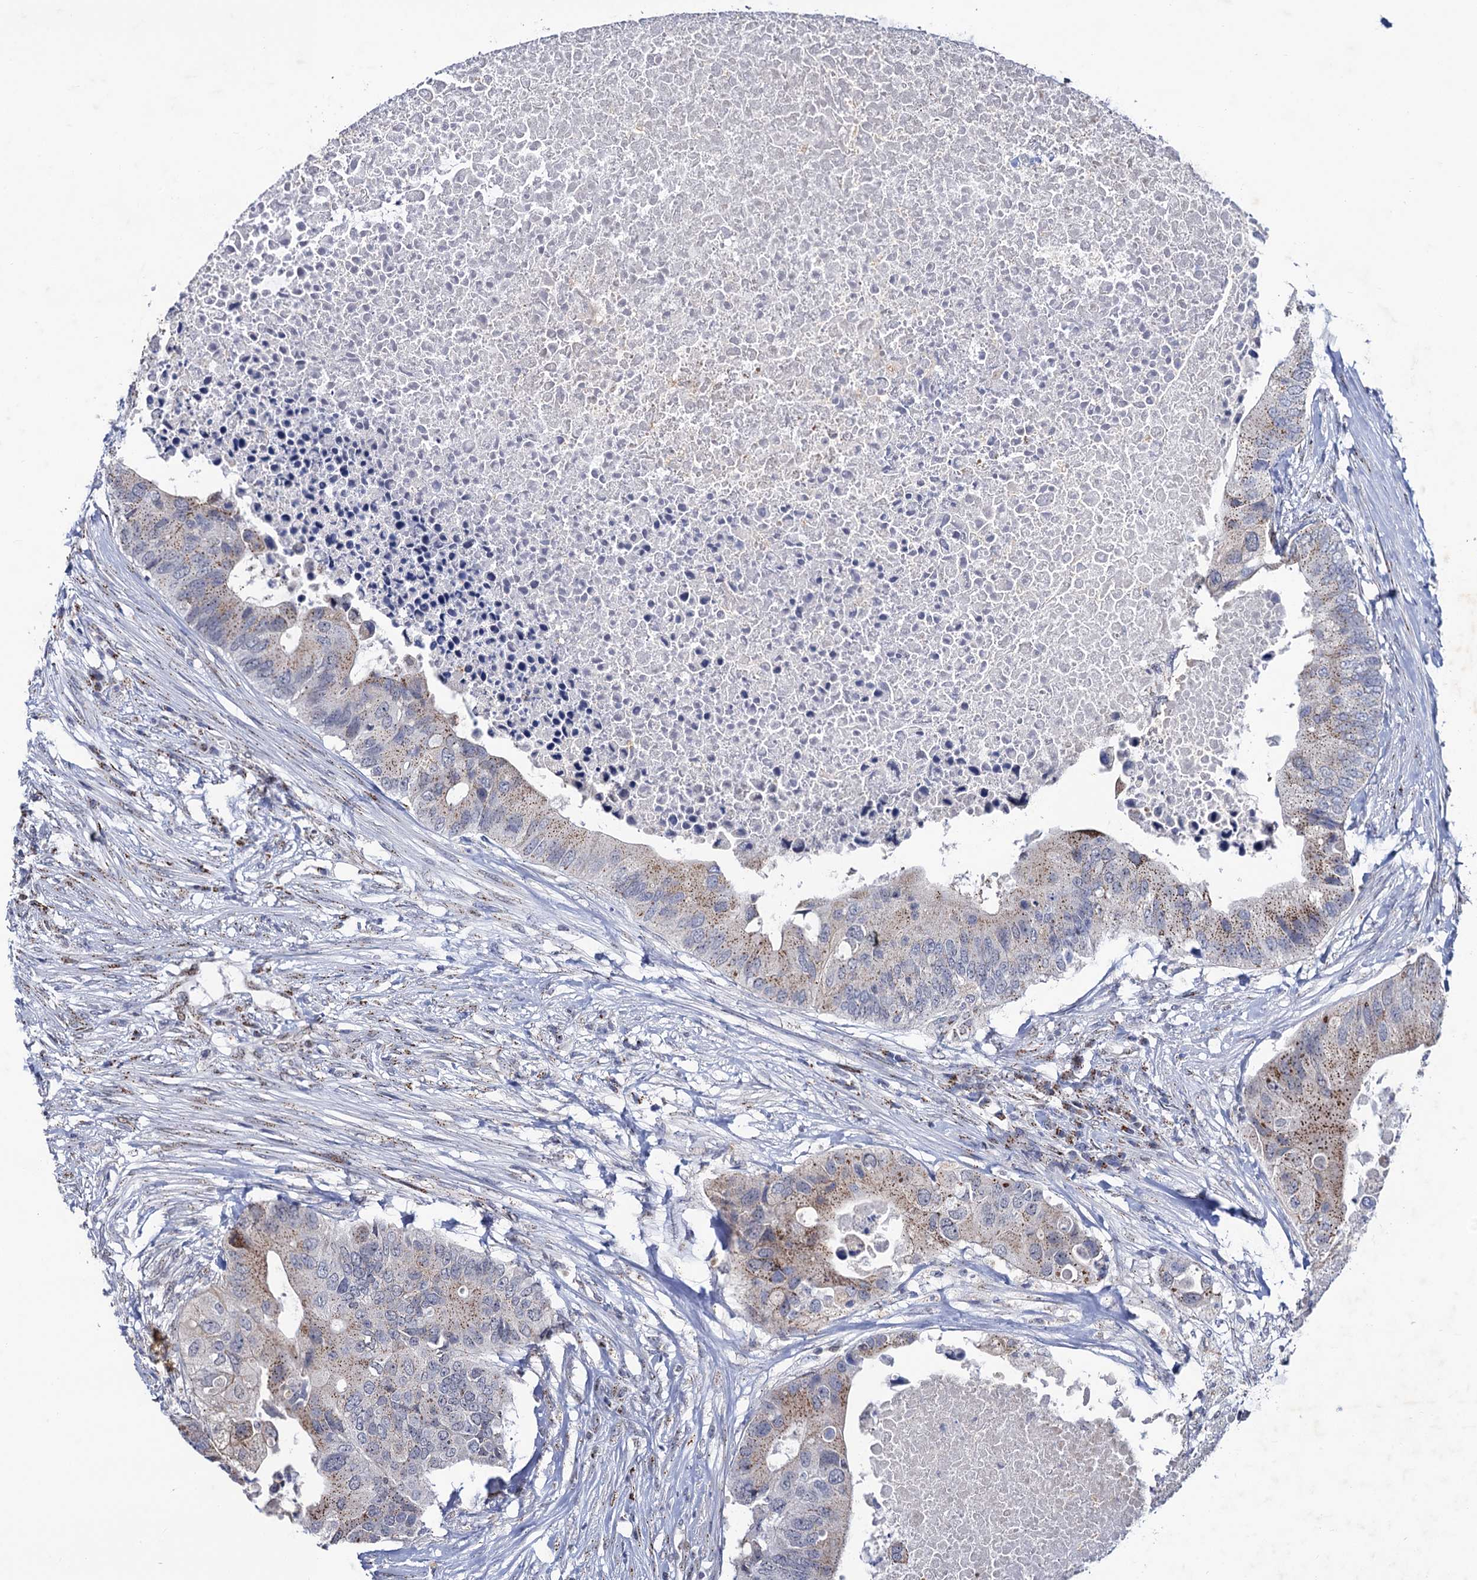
{"staining": {"intensity": "moderate", "quantity": "<25%", "location": "cytoplasmic/membranous"}, "tissue": "colorectal cancer", "cell_type": "Tumor cells", "image_type": "cancer", "snomed": [{"axis": "morphology", "description": "Adenocarcinoma, NOS"}, {"axis": "topography", "description": "Colon"}], "caption": "Immunohistochemical staining of human adenocarcinoma (colorectal) reveals moderate cytoplasmic/membranous protein staining in approximately <25% of tumor cells.", "gene": "THAP2", "patient": {"sex": "male", "age": 71}}